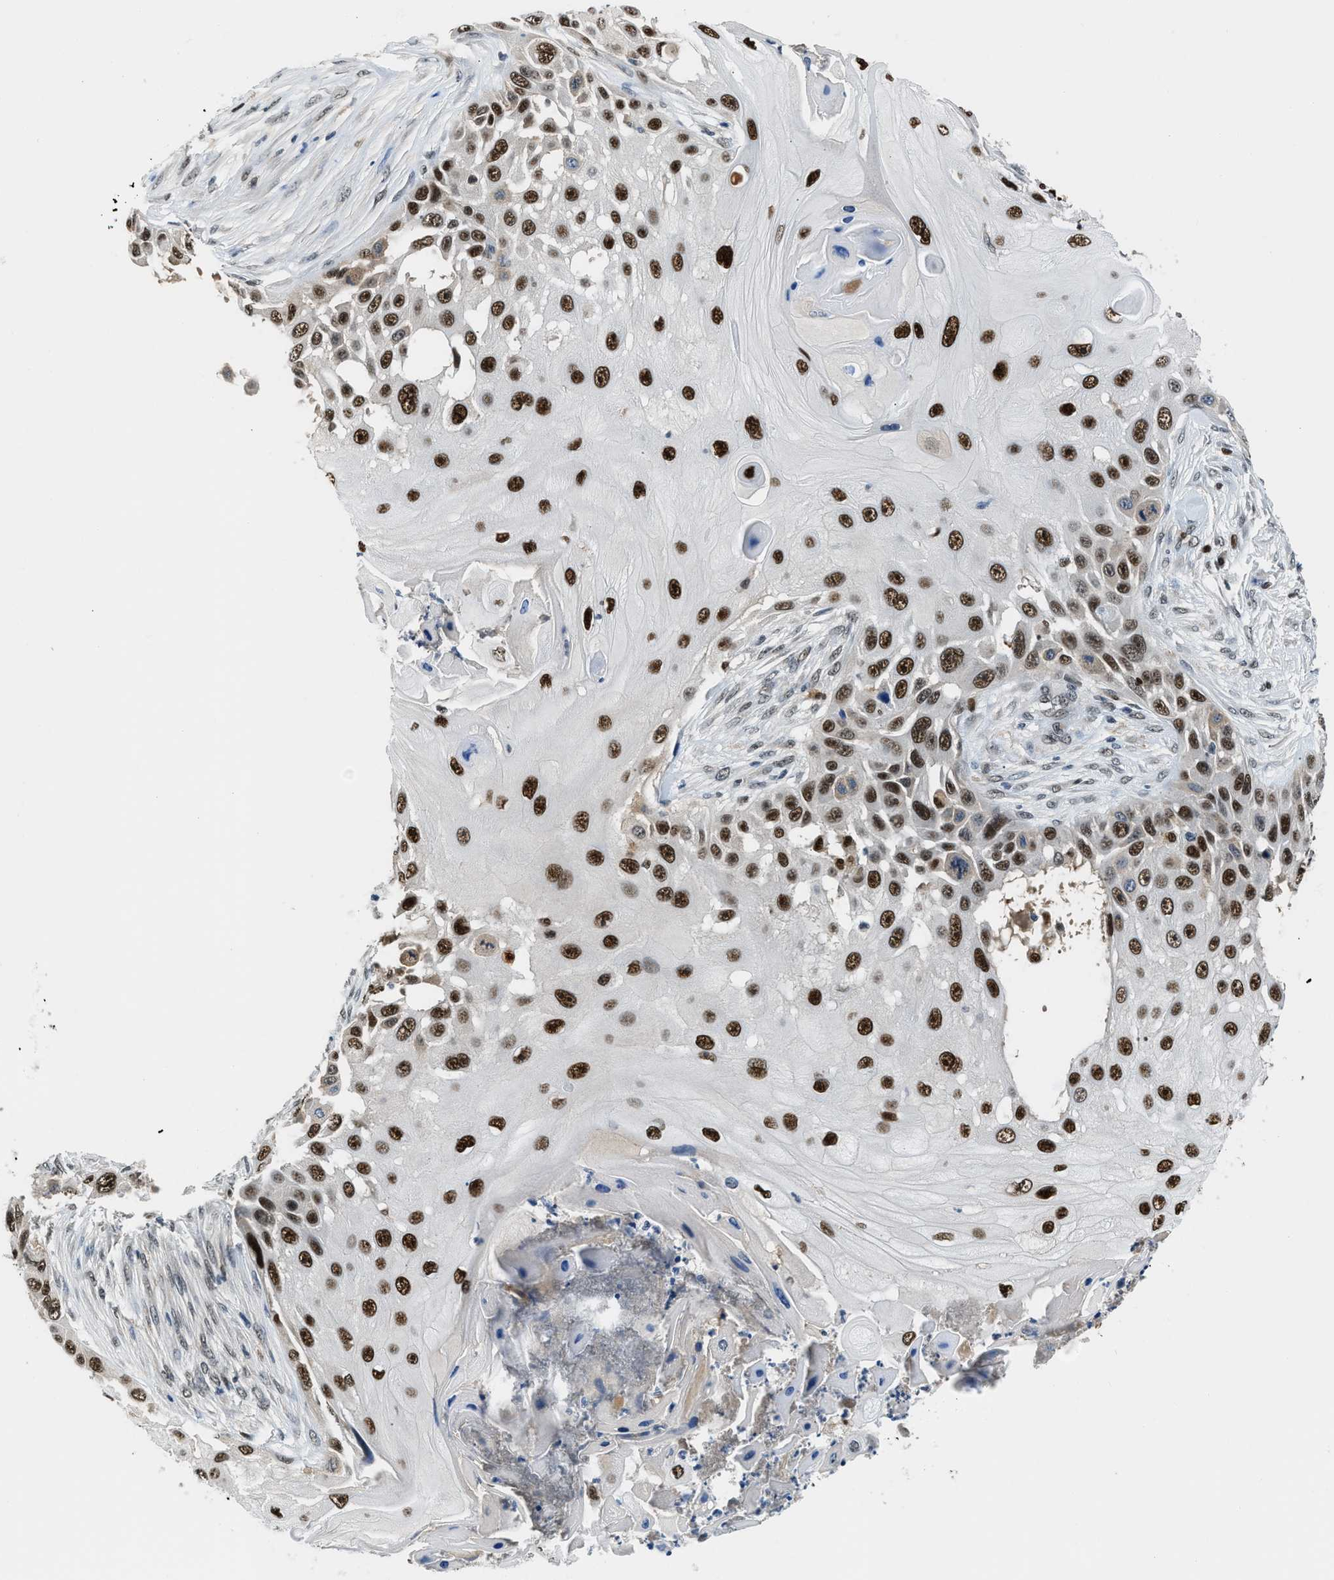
{"staining": {"intensity": "strong", "quantity": ">75%", "location": "nuclear"}, "tissue": "skin cancer", "cell_type": "Tumor cells", "image_type": "cancer", "snomed": [{"axis": "morphology", "description": "Squamous cell carcinoma, NOS"}, {"axis": "topography", "description": "Skin"}], "caption": "The photomicrograph demonstrates immunohistochemical staining of skin cancer (squamous cell carcinoma). There is strong nuclear positivity is seen in approximately >75% of tumor cells.", "gene": "ALX1", "patient": {"sex": "female", "age": 44}}